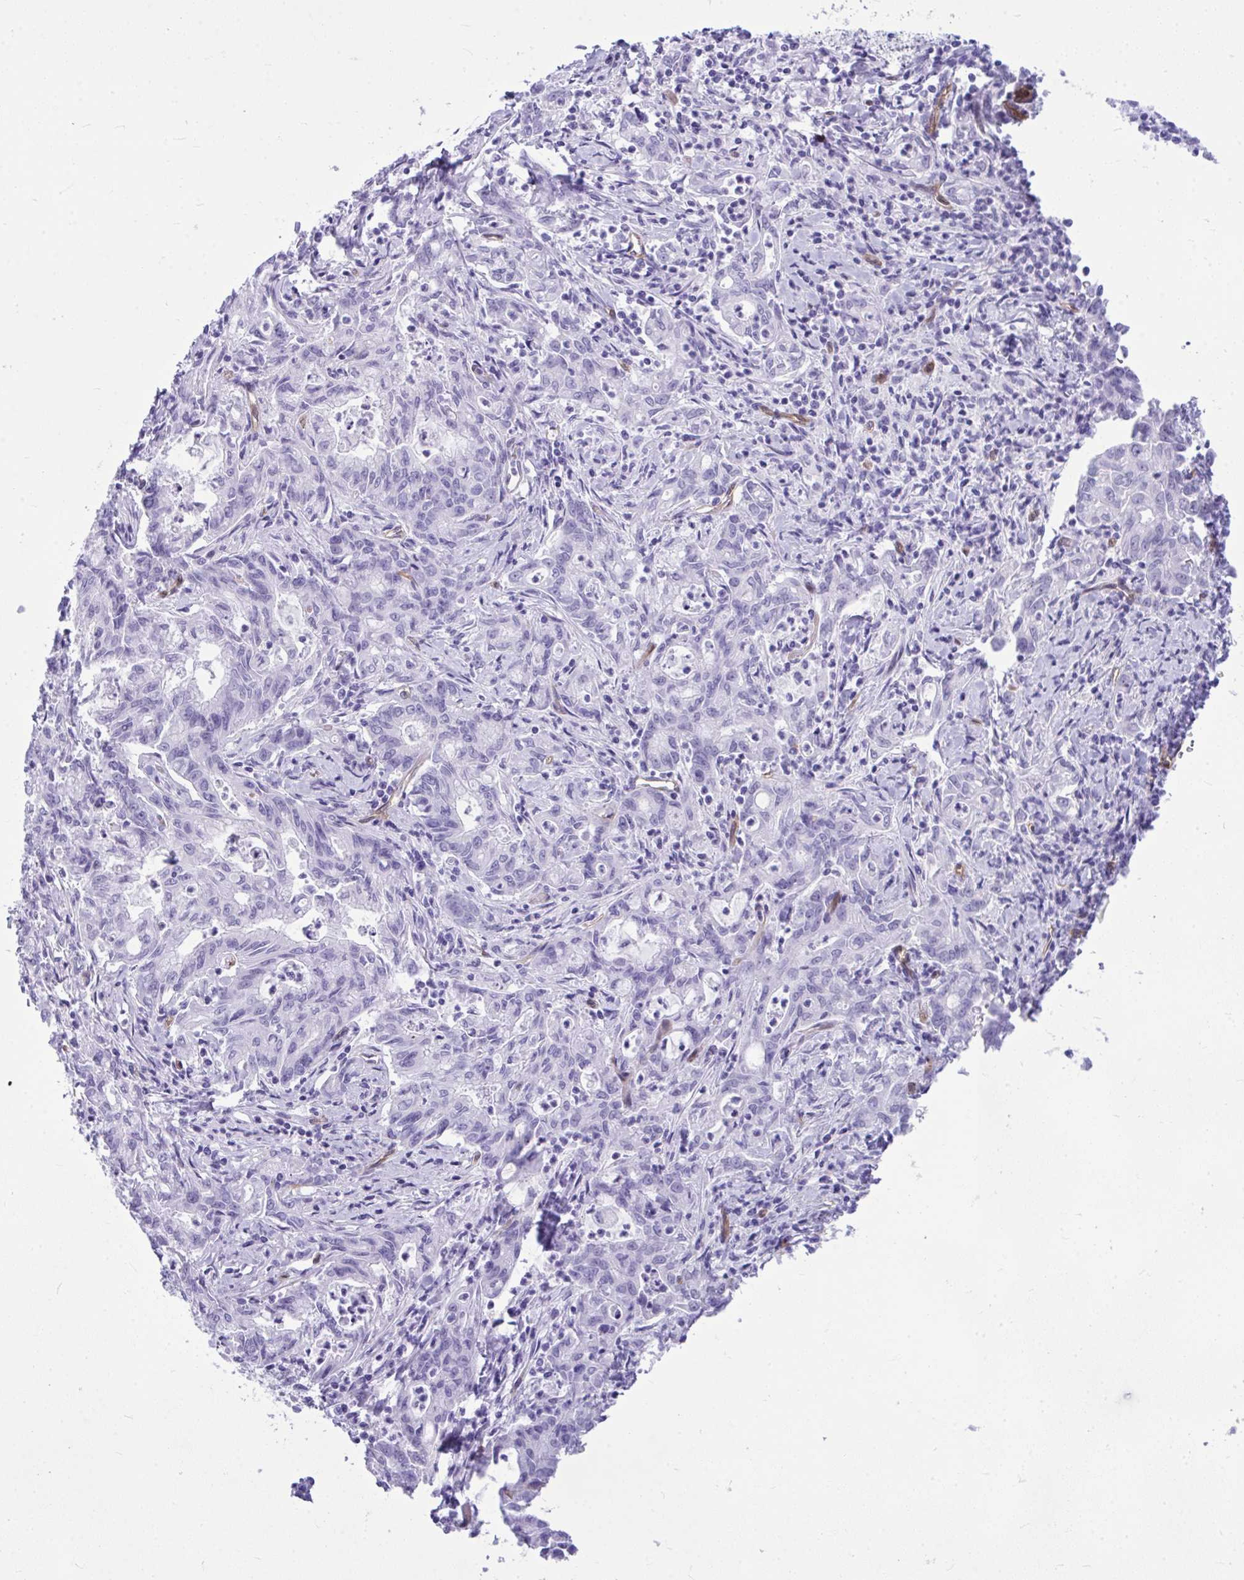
{"staining": {"intensity": "negative", "quantity": "none", "location": "none"}, "tissue": "stomach cancer", "cell_type": "Tumor cells", "image_type": "cancer", "snomed": [{"axis": "morphology", "description": "Adenocarcinoma, NOS"}, {"axis": "topography", "description": "Stomach, upper"}], "caption": "Immunohistochemistry image of neoplastic tissue: stomach cancer (adenocarcinoma) stained with DAB (3,3'-diaminobenzidine) displays no significant protein staining in tumor cells.", "gene": "LIMS2", "patient": {"sex": "female", "age": 79}}